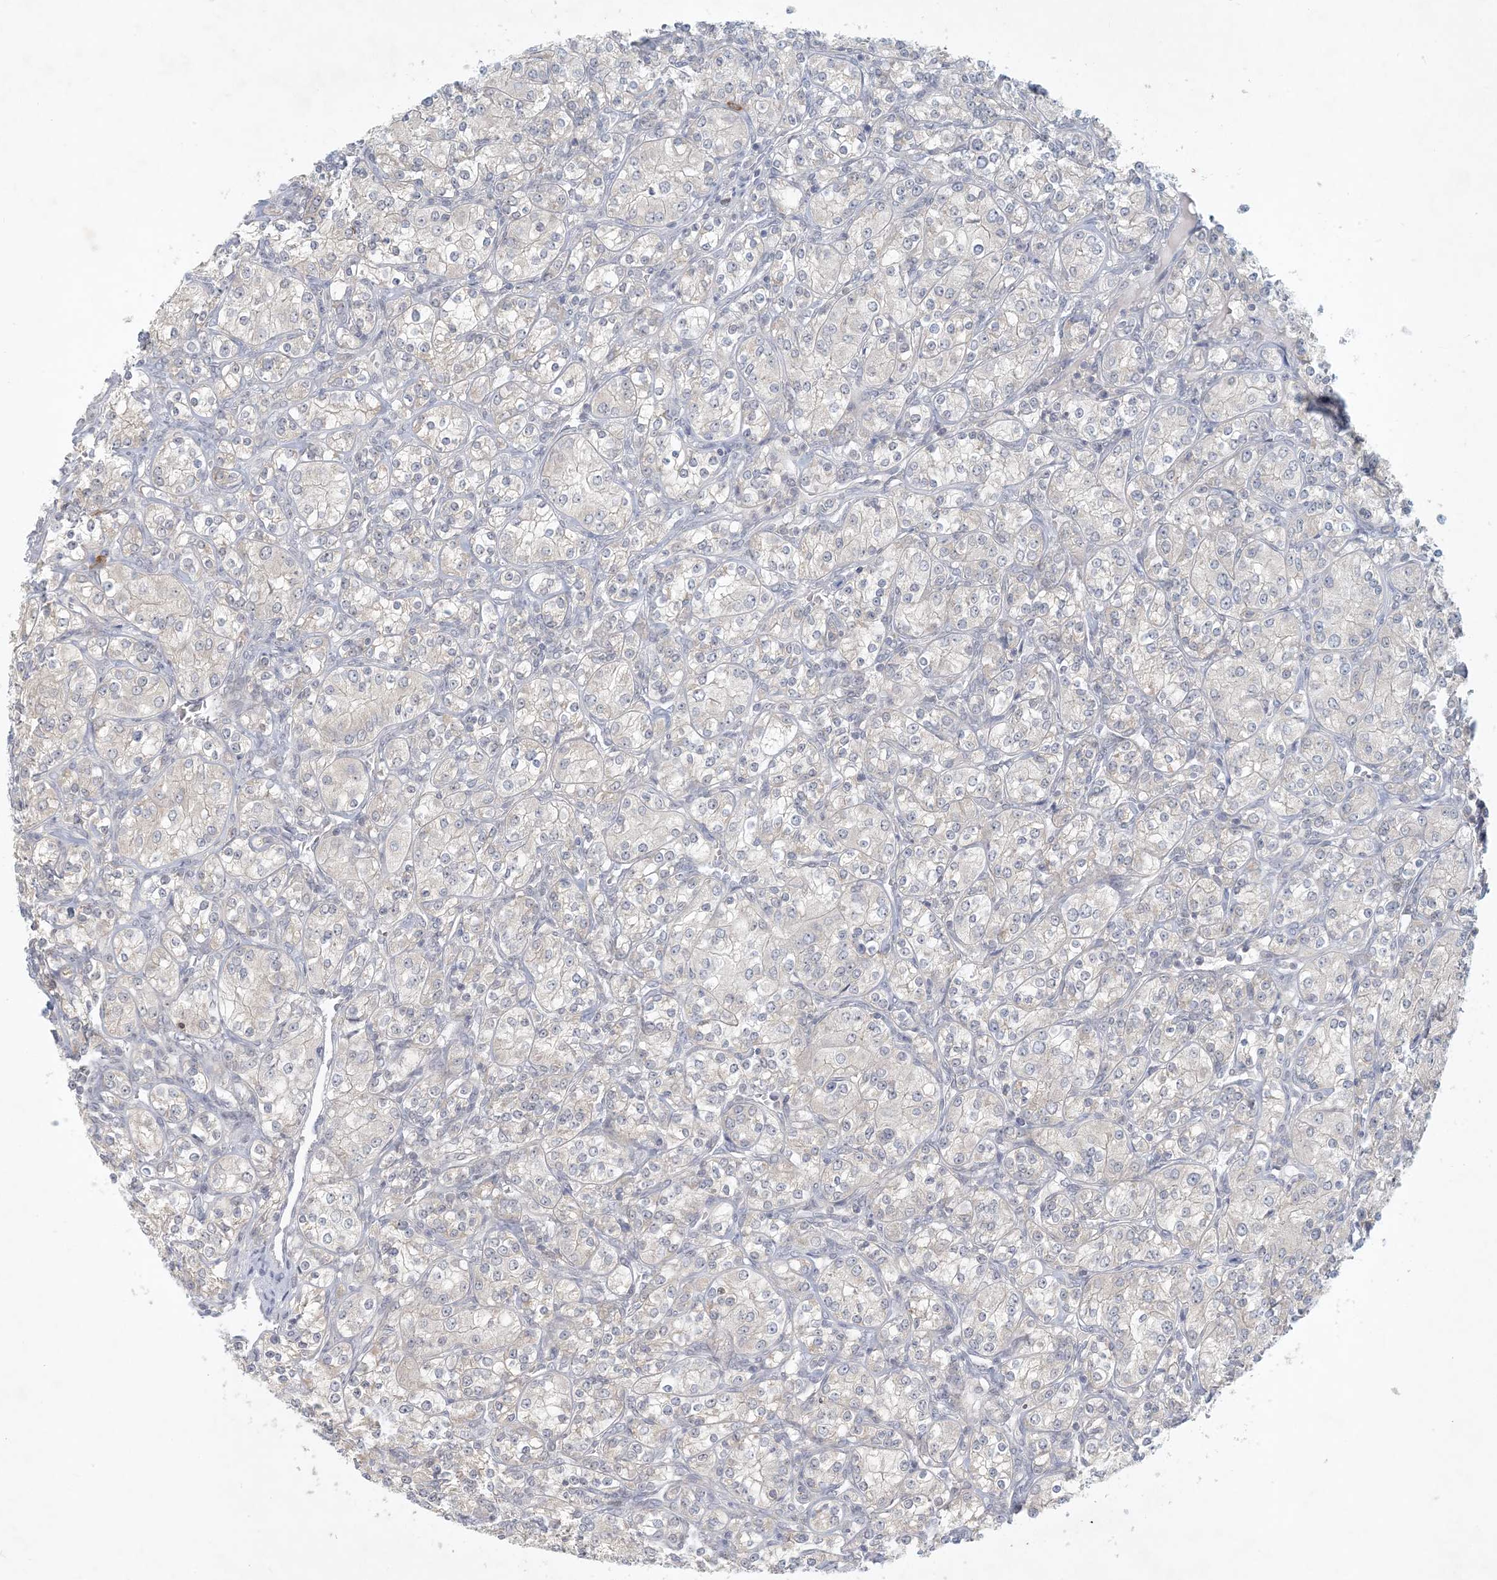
{"staining": {"intensity": "negative", "quantity": "none", "location": "none"}, "tissue": "renal cancer", "cell_type": "Tumor cells", "image_type": "cancer", "snomed": [{"axis": "morphology", "description": "Adenocarcinoma, NOS"}, {"axis": "topography", "description": "Kidney"}], "caption": "Immunohistochemistry of human renal adenocarcinoma displays no staining in tumor cells. Brightfield microscopy of immunohistochemistry stained with DAB (3,3'-diaminobenzidine) (brown) and hematoxylin (blue), captured at high magnification.", "gene": "OBI1", "patient": {"sex": "male", "age": 77}}